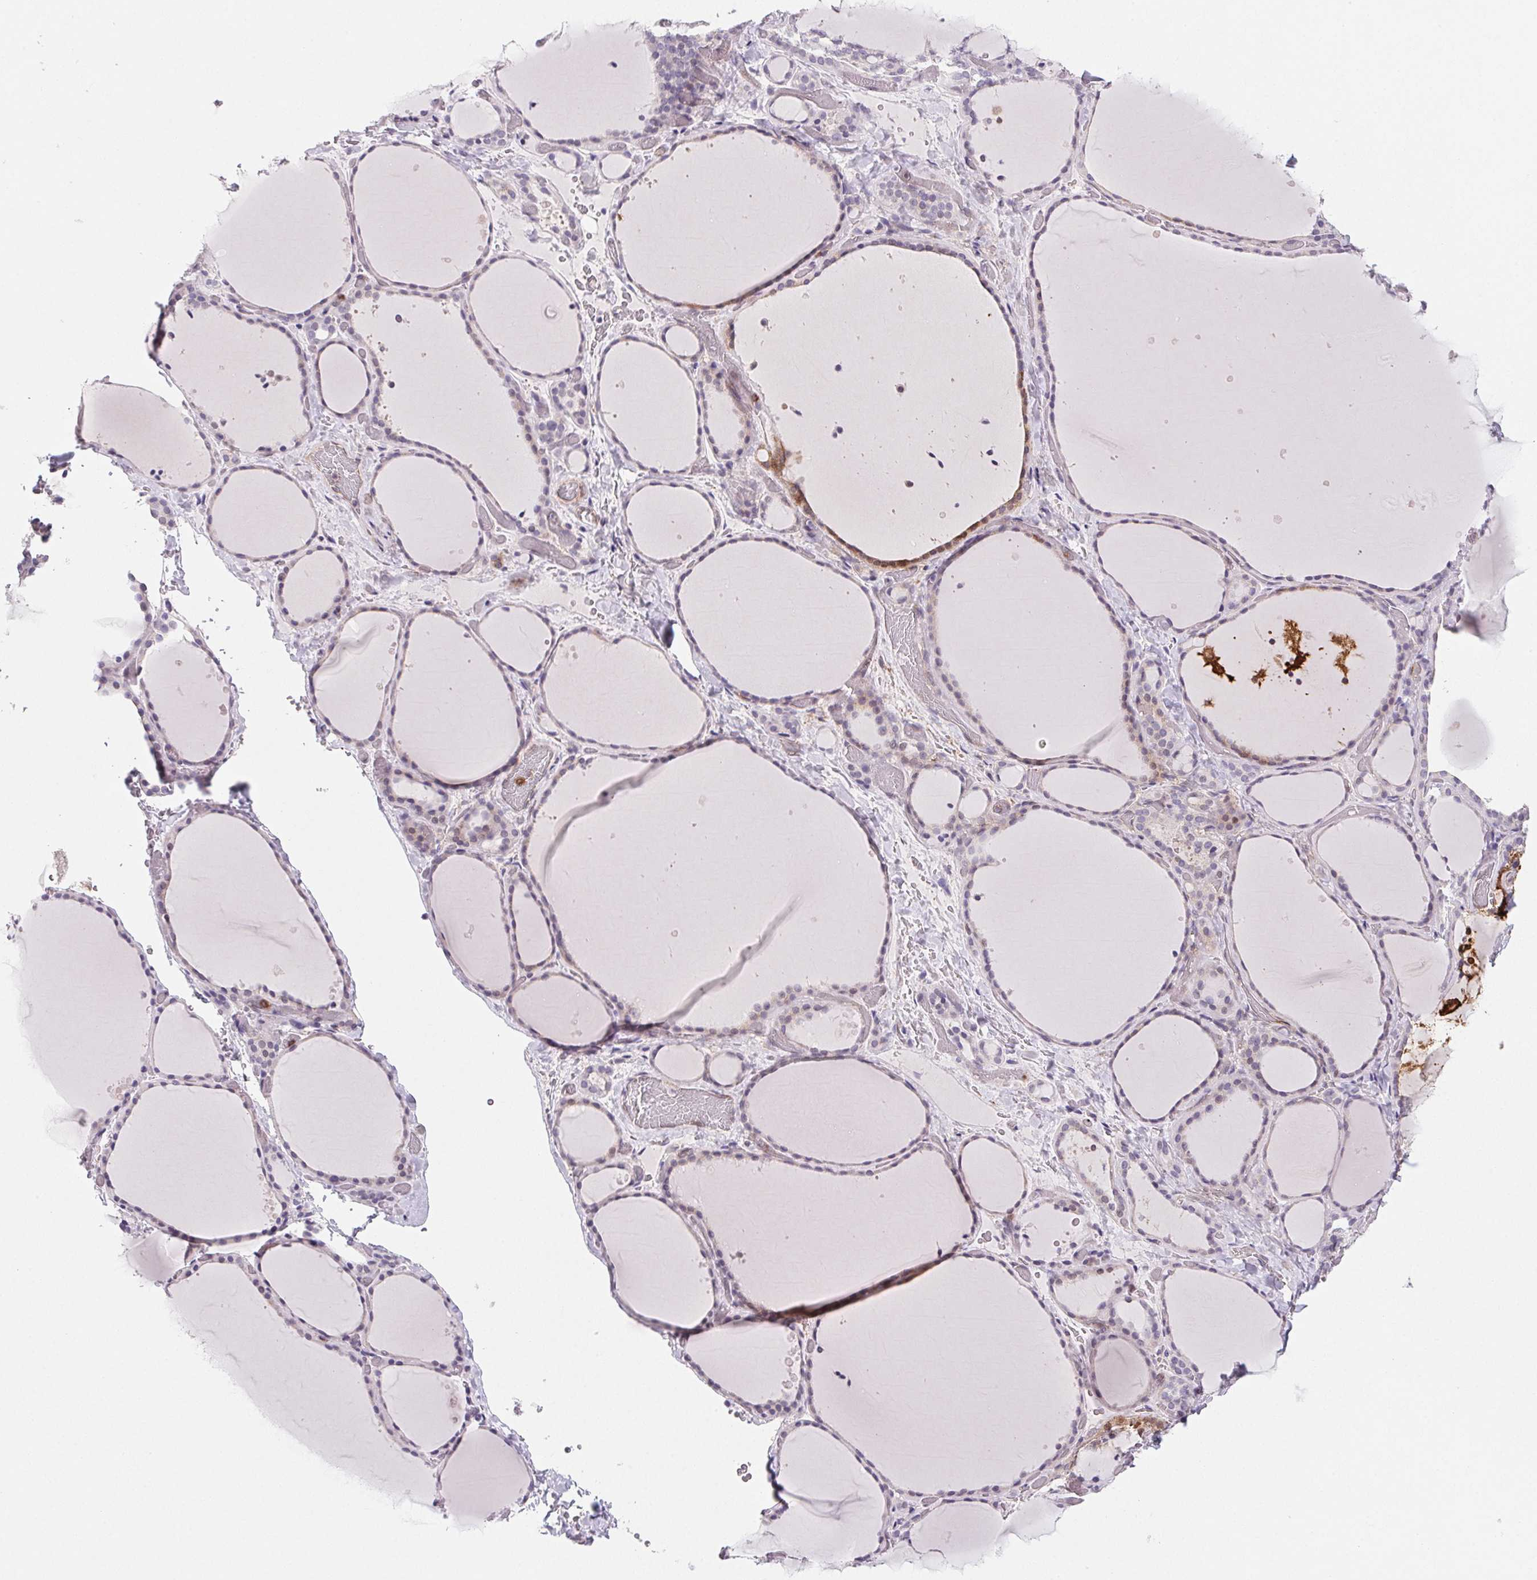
{"staining": {"intensity": "strong", "quantity": "<25%", "location": "cytoplasmic/membranous"}, "tissue": "thyroid gland", "cell_type": "Glandular cells", "image_type": "normal", "snomed": [{"axis": "morphology", "description": "Normal tissue, NOS"}, {"axis": "topography", "description": "Thyroid gland"}], "caption": "IHC (DAB (3,3'-diaminobenzidine)) staining of unremarkable thyroid gland reveals strong cytoplasmic/membranous protein expression in approximately <25% of glandular cells.", "gene": "GBP1", "patient": {"sex": "female", "age": 36}}